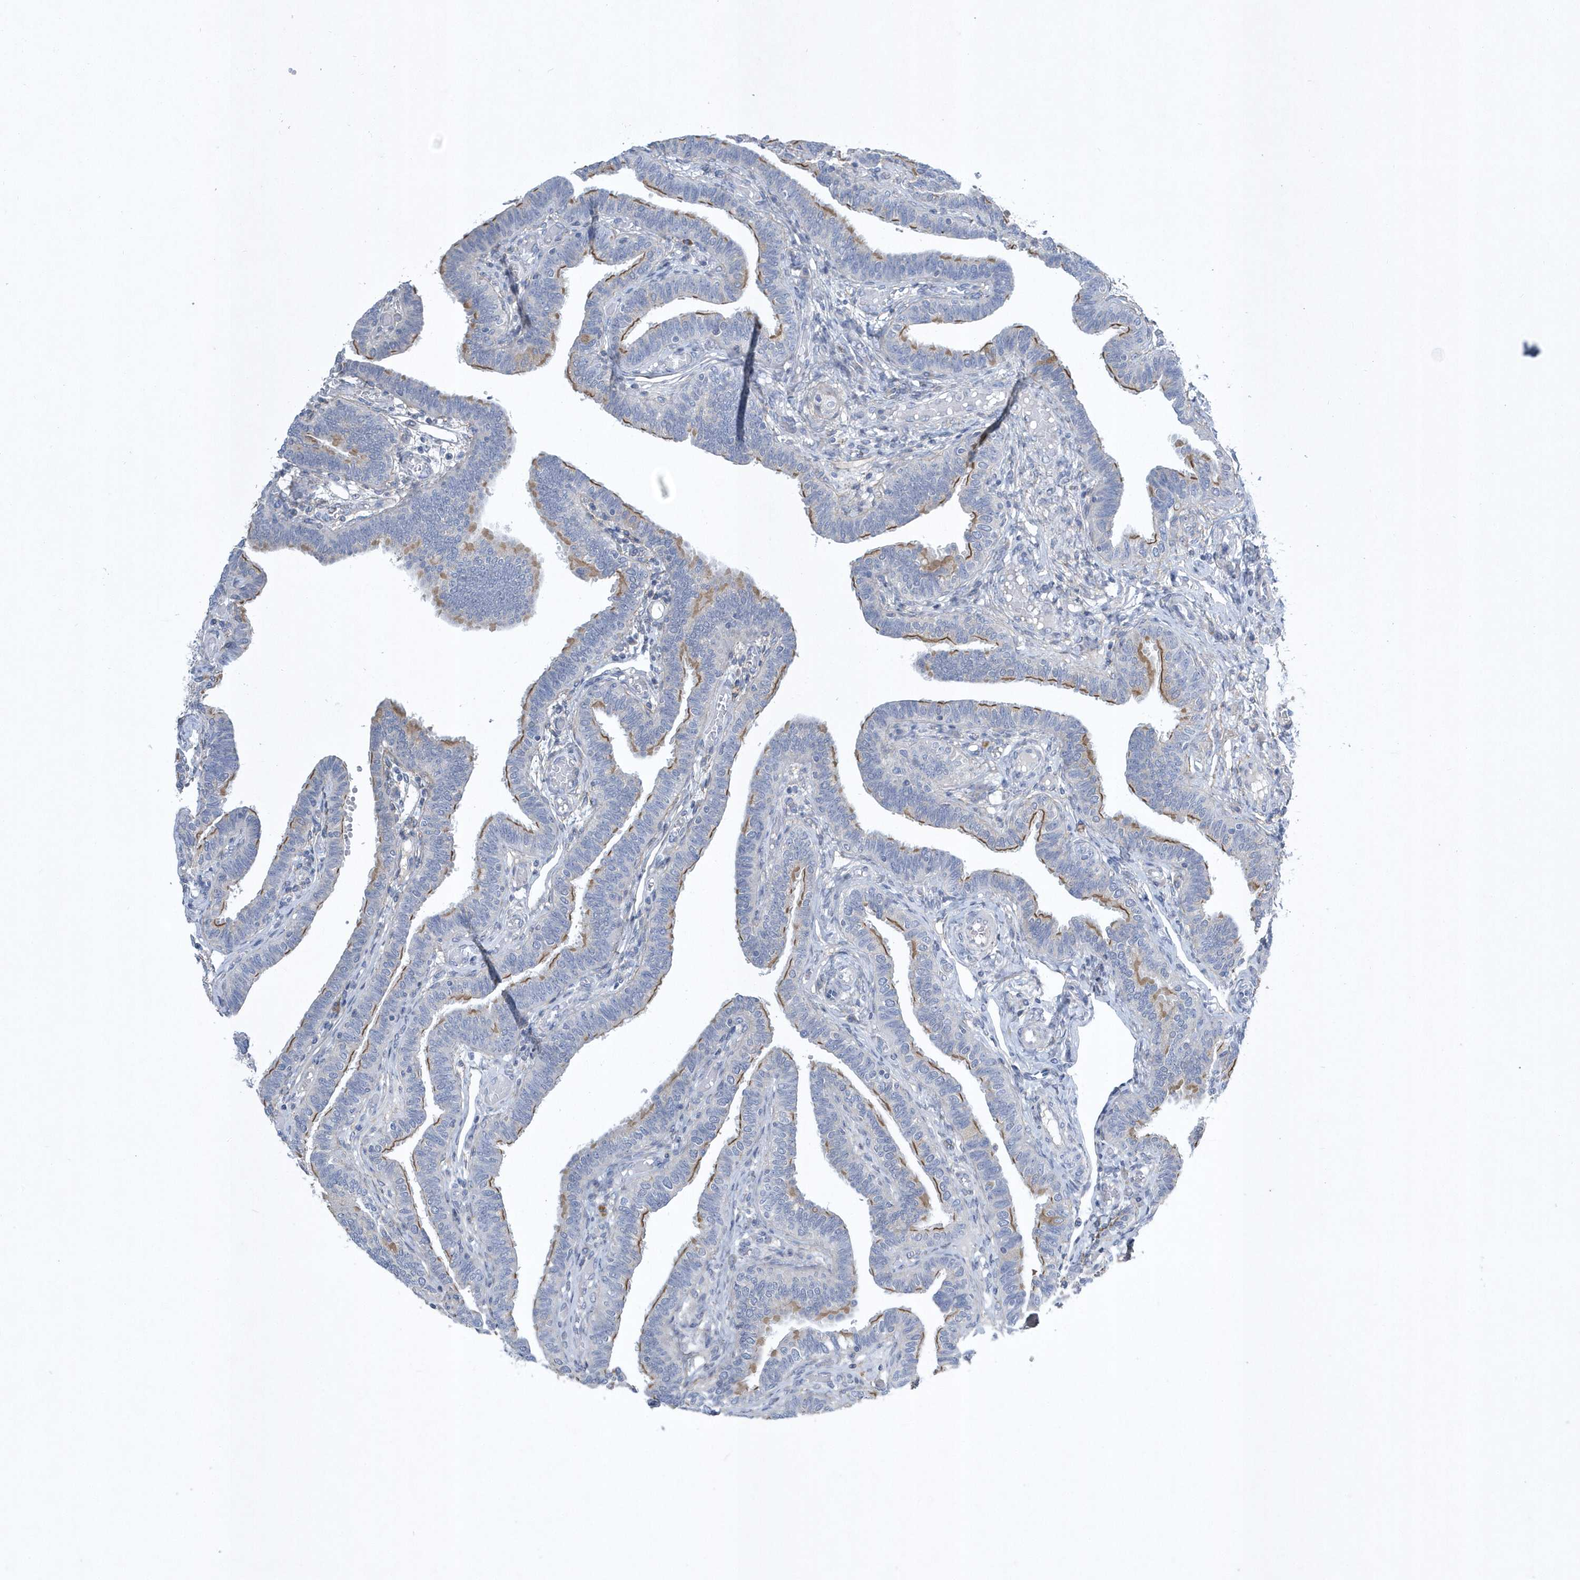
{"staining": {"intensity": "moderate", "quantity": "25%-75%", "location": "cytoplasmic/membranous"}, "tissue": "fallopian tube", "cell_type": "Glandular cells", "image_type": "normal", "snomed": [{"axis": "morphology", "description": "Normal tissue, NOS"}, {"axis": "topography", "description": "Fallopian tube"}], "caption": "This image demonstrates immunohistochemistry (IHC) staining of benign fallopian tube, with medium moderate cytoplasmic/membranous positivity in approximately 25%-75% of glandular cells.", "gene": "SPATA18", "patient": {"sex": "female", "age": 39}}